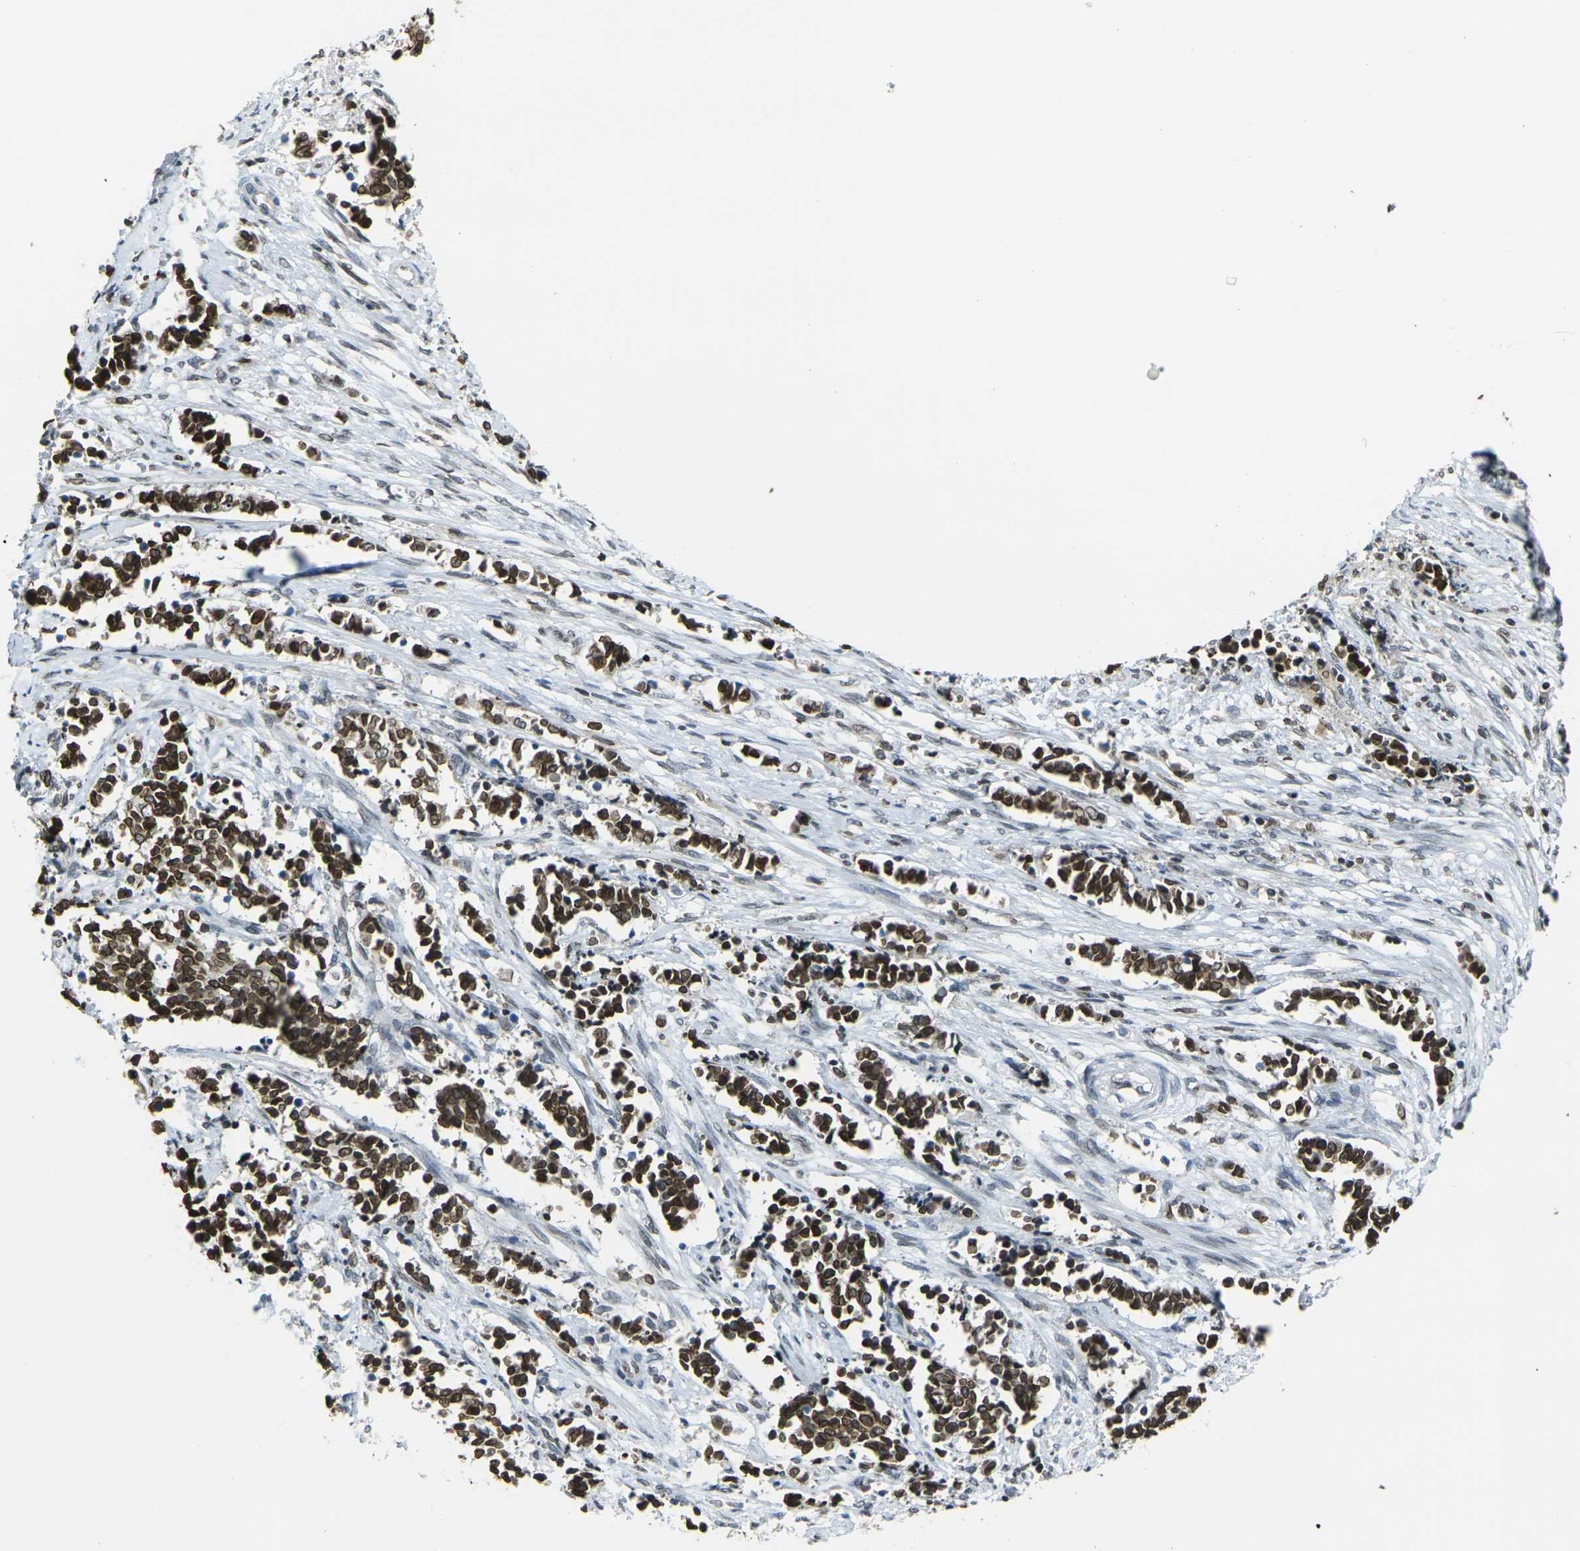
{"staining": {"intensity": "strong", "quantity": ">75%", "location": "cytoplasmic/membranous,nuclear"}, "tissue": "cervical cancer", "cell_type": "Tumor cells", "image_type": "cancer", "snomed": [{"axis": "morphology", "description": "Normal tissue, NOS"}, {"axis": "morphology", "description": "Squamous cell carcinoma, NOS"}, {"axis": "topography", "description": "Cervix"}], "caption": "This is an image of immunohistochemistry staining of cervical cancer (squamous cell carcinoma), which shows strong expression in the cytoplasmic/membranous and nuclear of tumor cells.", "gene": "BRDT", "patient": {"sex": "female", "age": 35}}